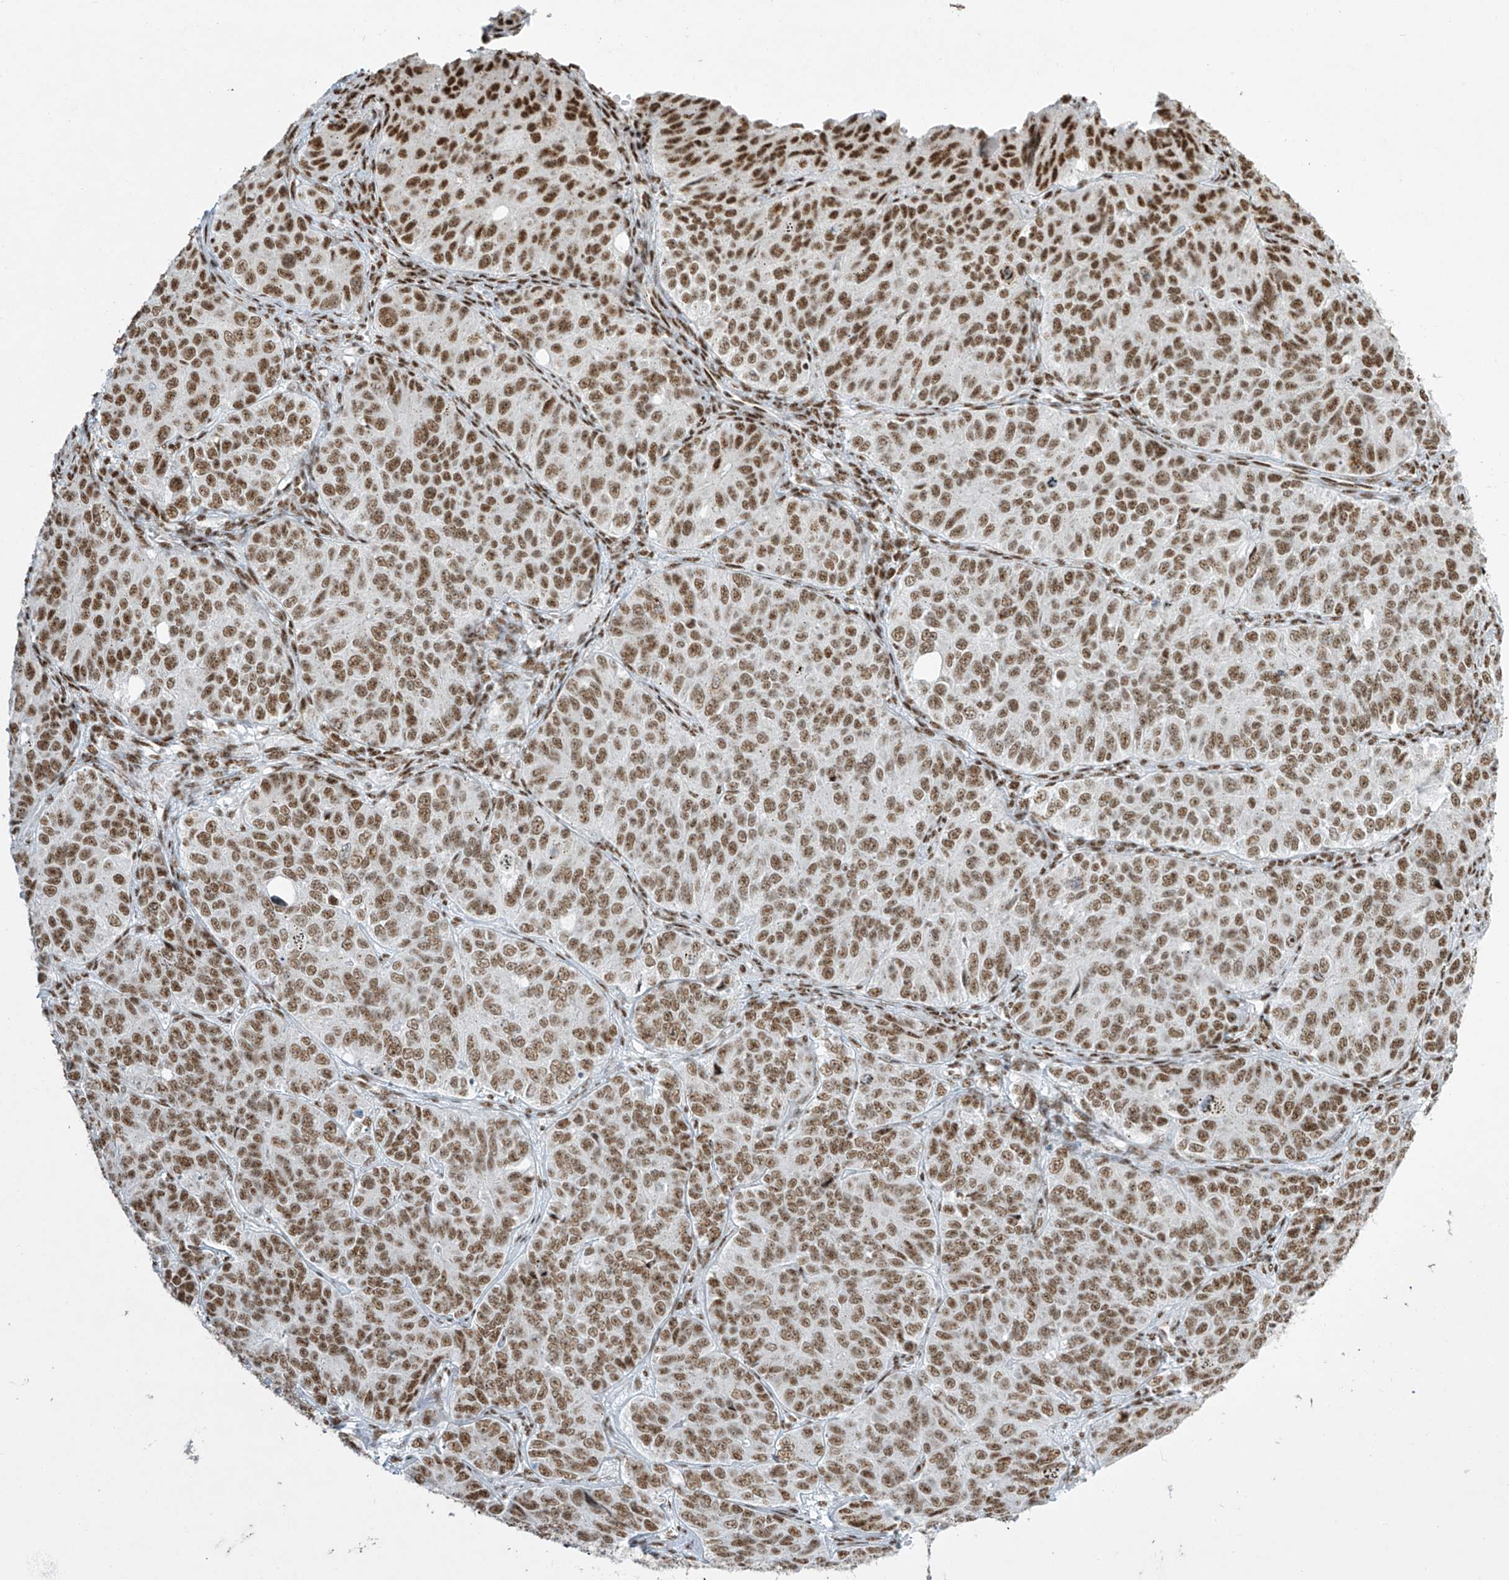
{"staining": {"intensity": "moderate", "quantity": ">75%", "location": "nuclear"}, "tissue": "ovarian cancer", "cell_type": "Tumor cells", "image_type": "cancer", "snomed": [{"axis": "morphology", "description": "Carcinoma, endometroid"}, {"axis": "topography", "description": "Ovary"}], "caption": "Ovarian cancer stained for a protein (brown) displays moderate nuclear positive positivity in about >75% of tumor cells.", "gene": "MS4A6A", "patient": {"sex": "female", "age": 51}}